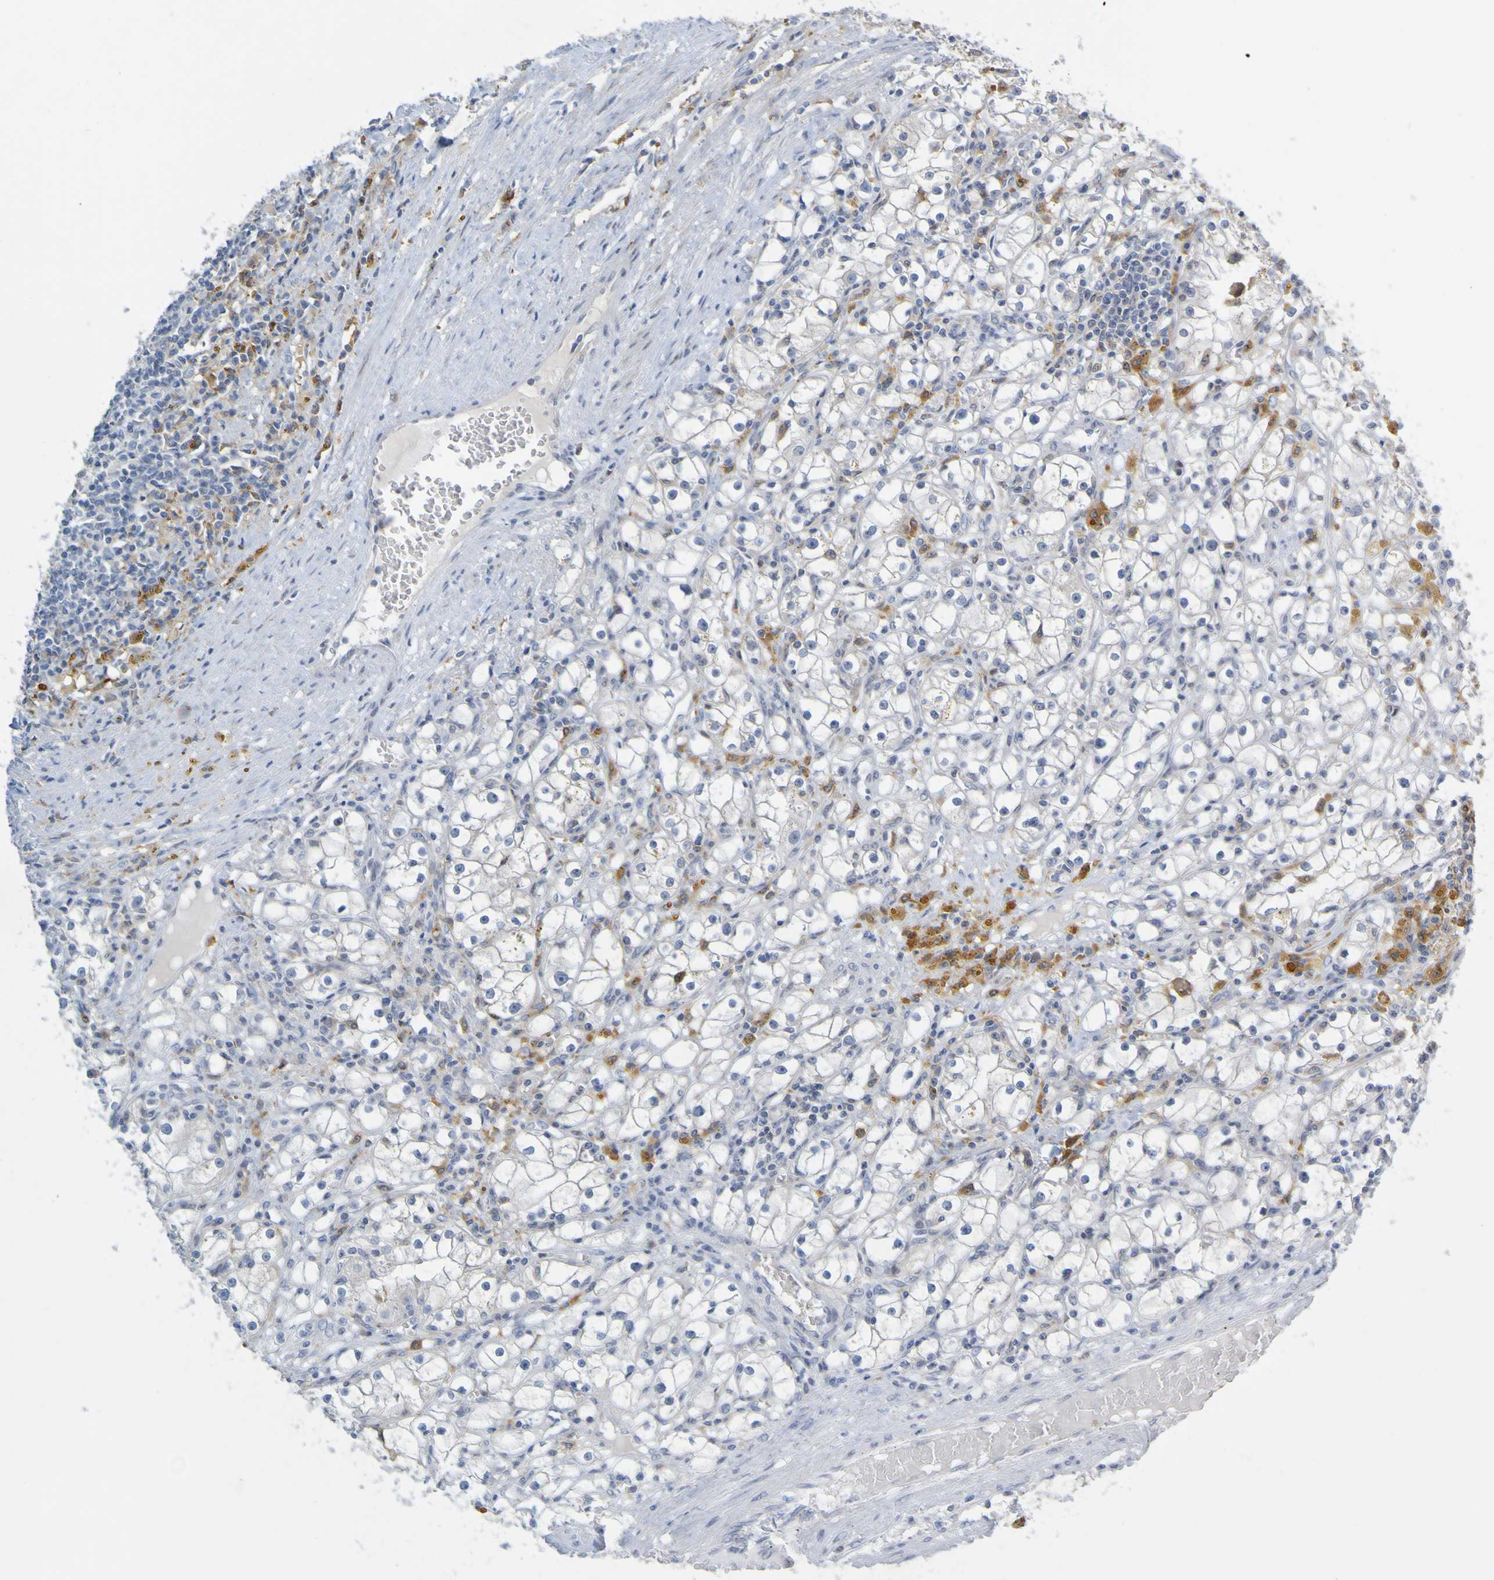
{"staining": {"intensity": "negative", "quantity": "none", "location": "none"}, "tissue": "renal cancer", "cell_type": "Tumor cells", "image_type": "cancer", "snomed": [{"axis": "morphology", "description": "Adenocarcinoma, NOS"}, {"axis": "topography", "description": "Kidney"}], "caption": "Immunohistochemical staining of human renal cancer (adenocarcinoma) exhibits no significant positivity in tumor cells. Brightfield microscopy of immunohistochemistry (IHC) stained with DAB (brown) and hematoxylin (blue), captured at high magnification.", "gene": "LILRB5", "patient": {"sex": "male", "age": 56}}